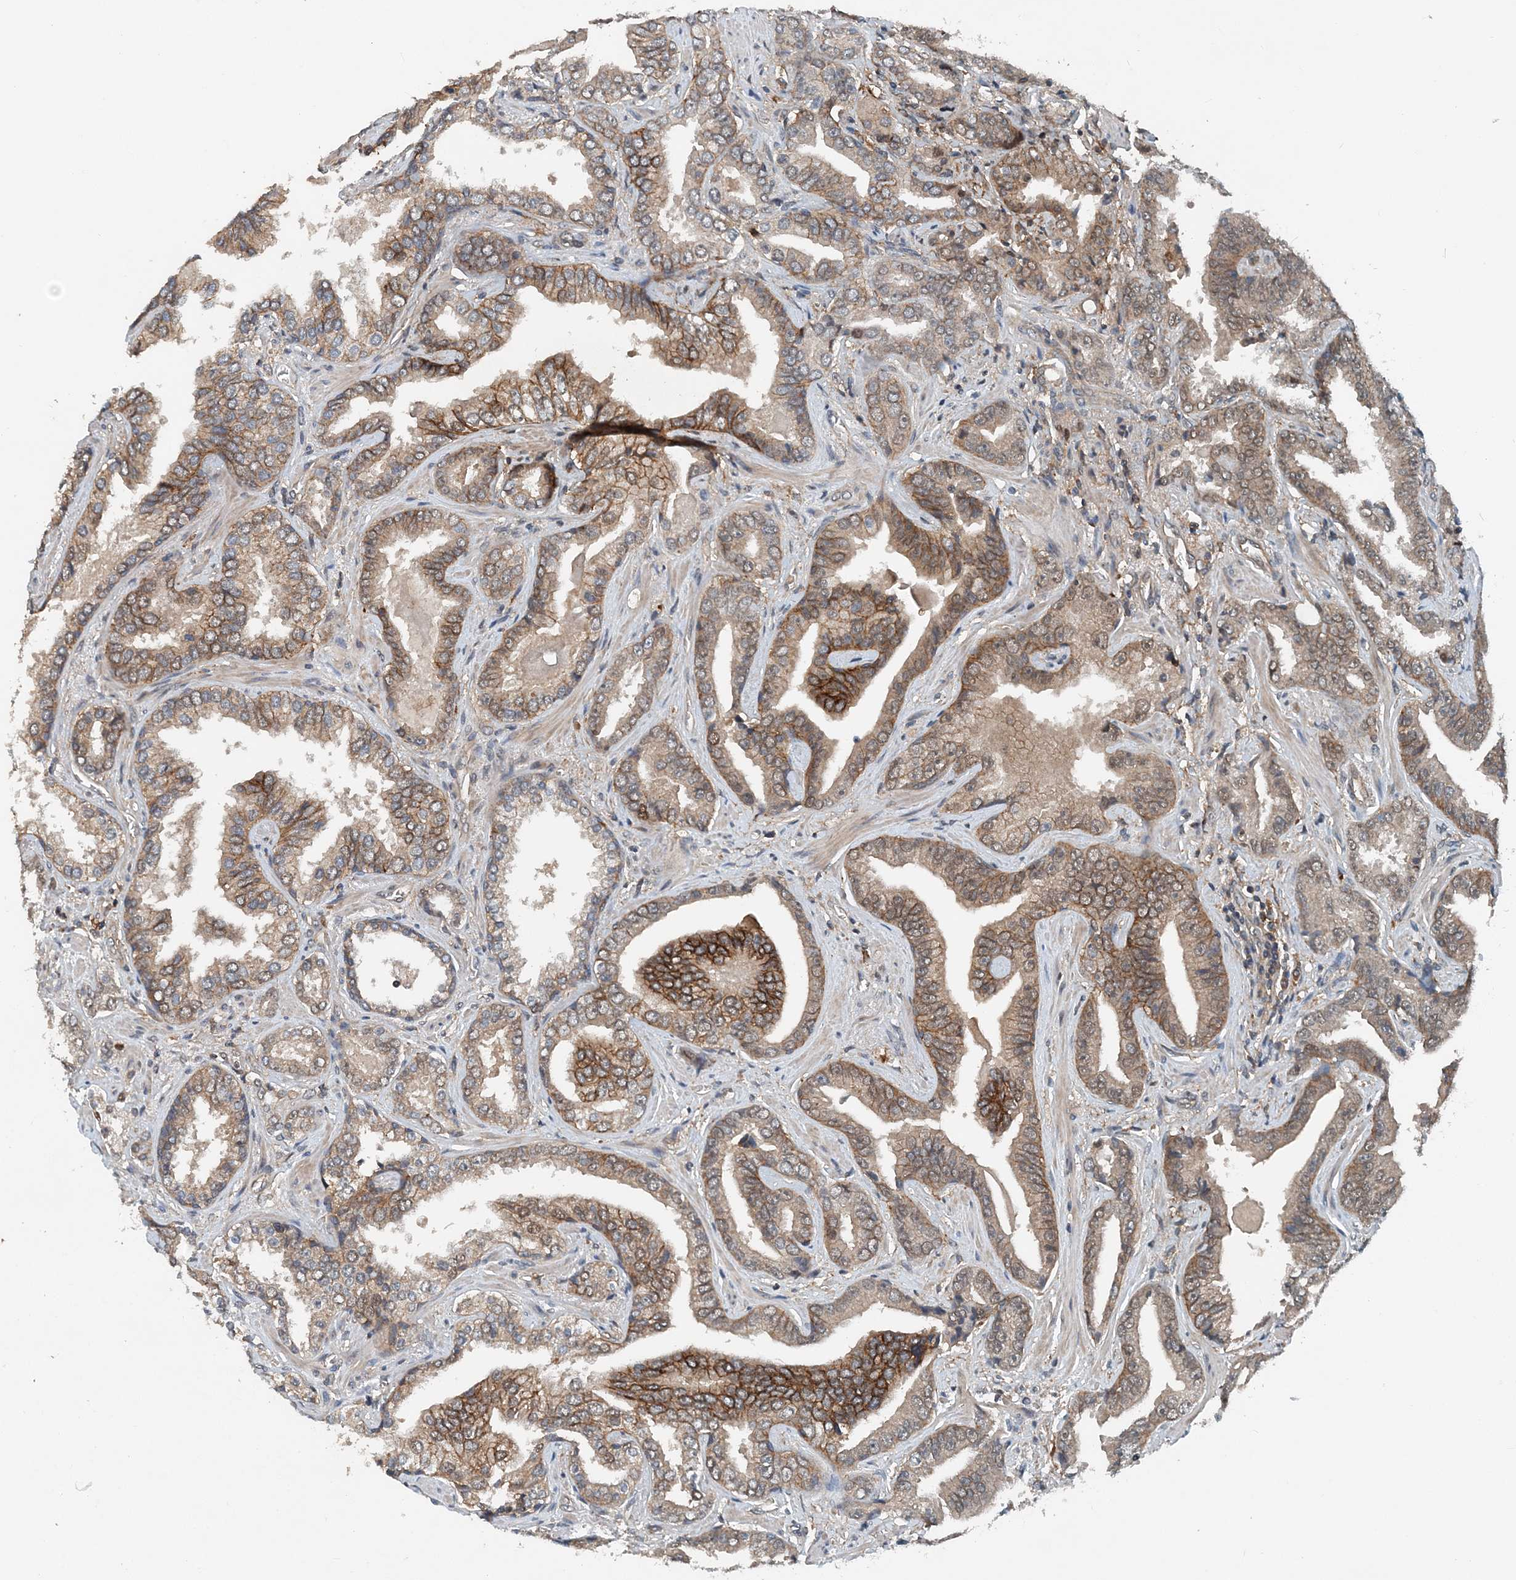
{"staining": {"intensity": "moderate", "quantity": ">75%", "location": "cytoplasmic/membranous"}, "tissue": "prostate cancer", "cell_type": "Tumor cells", "image_type": "cancer", "snomed": [{"axis": "morphology", "description": "Adenocarcinoma, Low grade"}, {"axis": "topography", "description": "Prostate"}], "caption": "Adenocarcinoma (low-grade) (prostate) stained with a protein marker demonstrates moderate staining in tumor cells.", "gene": "SMPD3", "patient": {"sex": "male", "age": 60}}